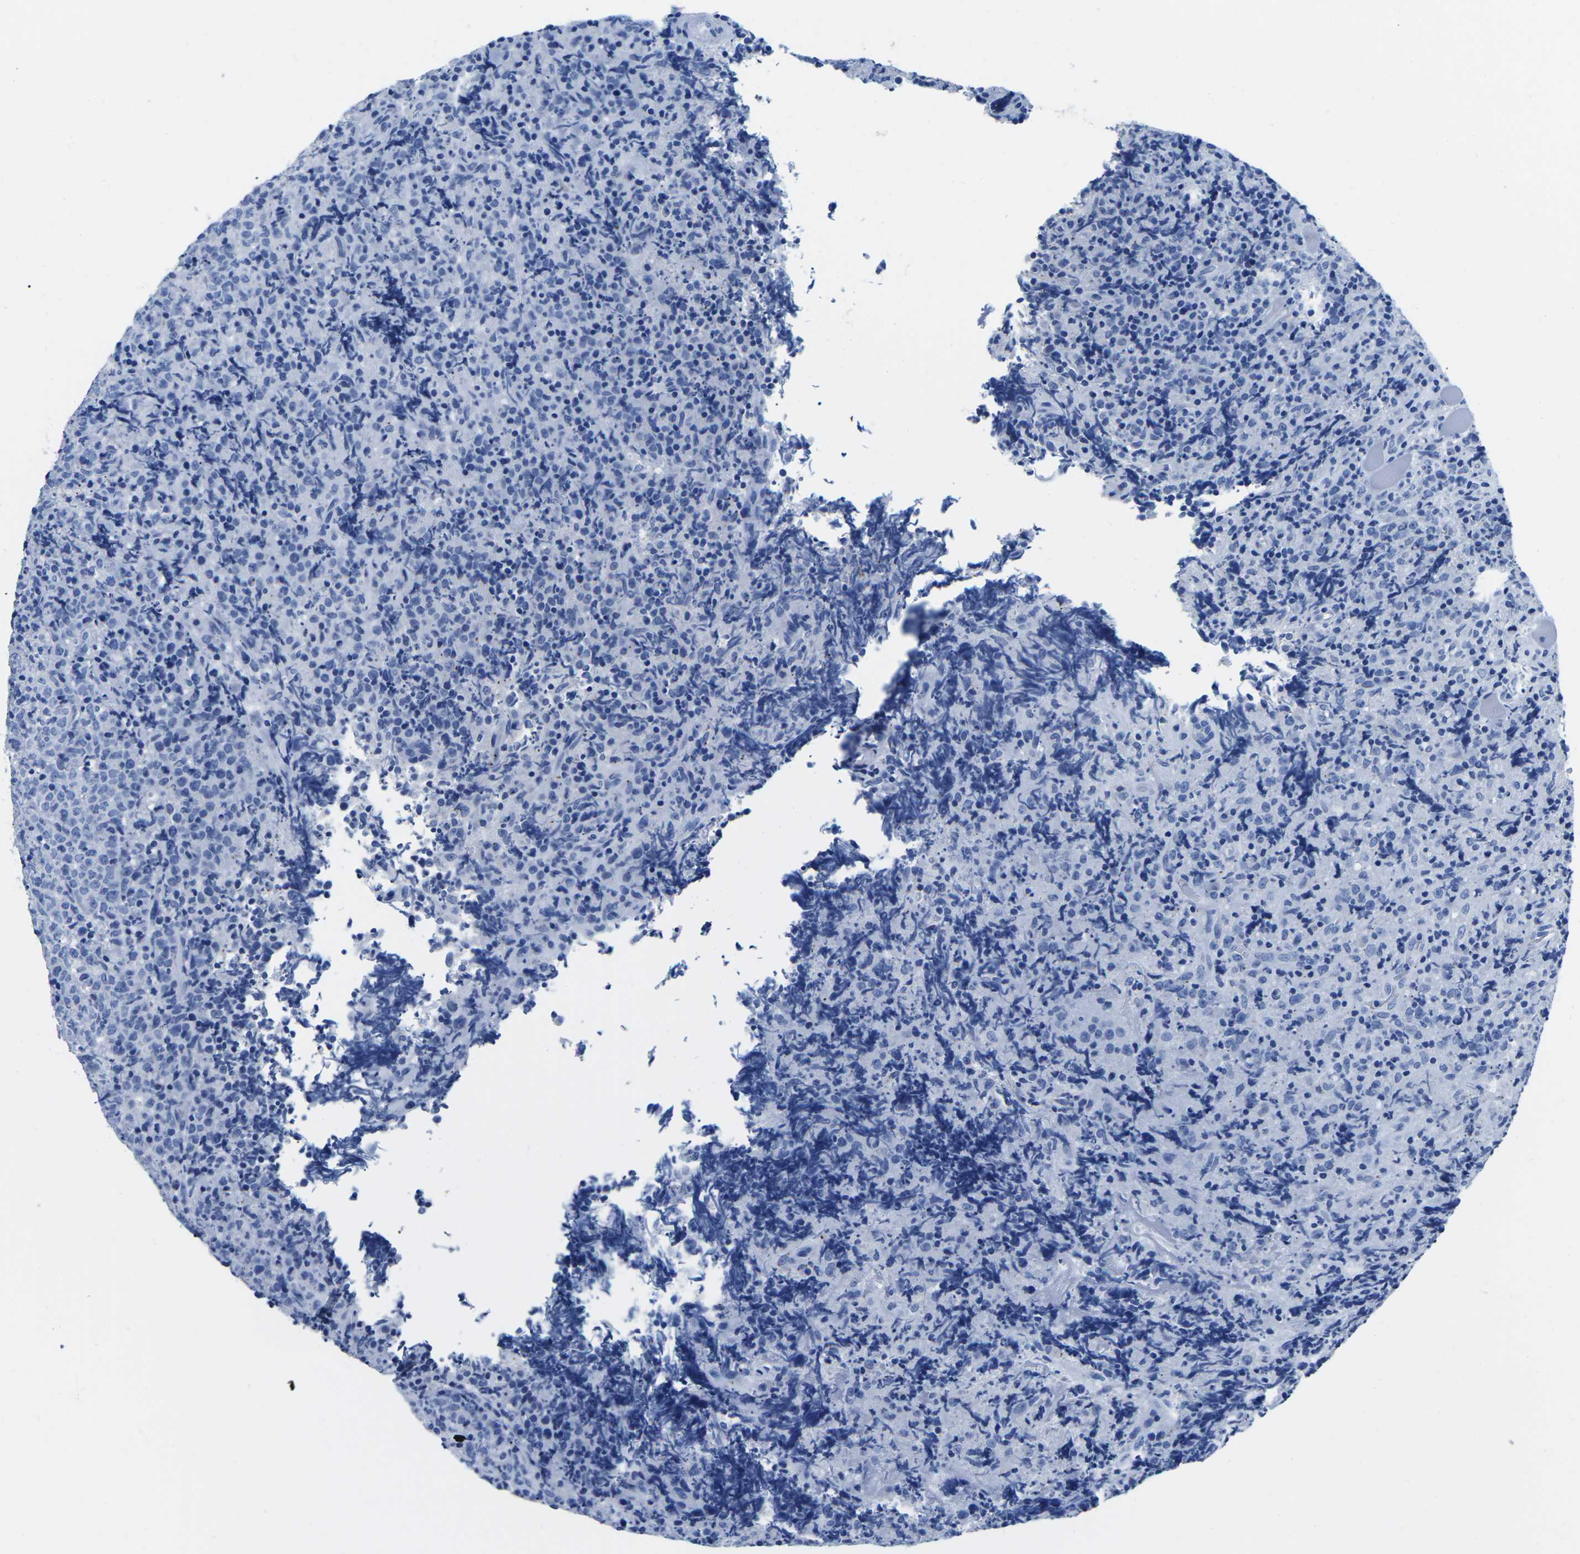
{"staining": {"intensity": "negative", "quantity": "none", "location": "none"}, "tissue": "lymphoma", "cell_type": "Tumor cells", "image_type": "cancer", "snomed": [{"axis": "morphology", "description": "Malignant lymphoma, non-Hodgkin's type, High grade"}, {"axis": "topography", "description": "Tonsil"}], "caption": "A photomicrograph of high-grade malignant lymphoma, non-Hodgkin's type stained for a protein displays no brown staining in tumor cells. (DAB immunohistochemistry (IHC) visualized using brightfield microscopy, high magnification).", "gene": "CYP1A2", "patient": {"sex": "female", "age": 36}}